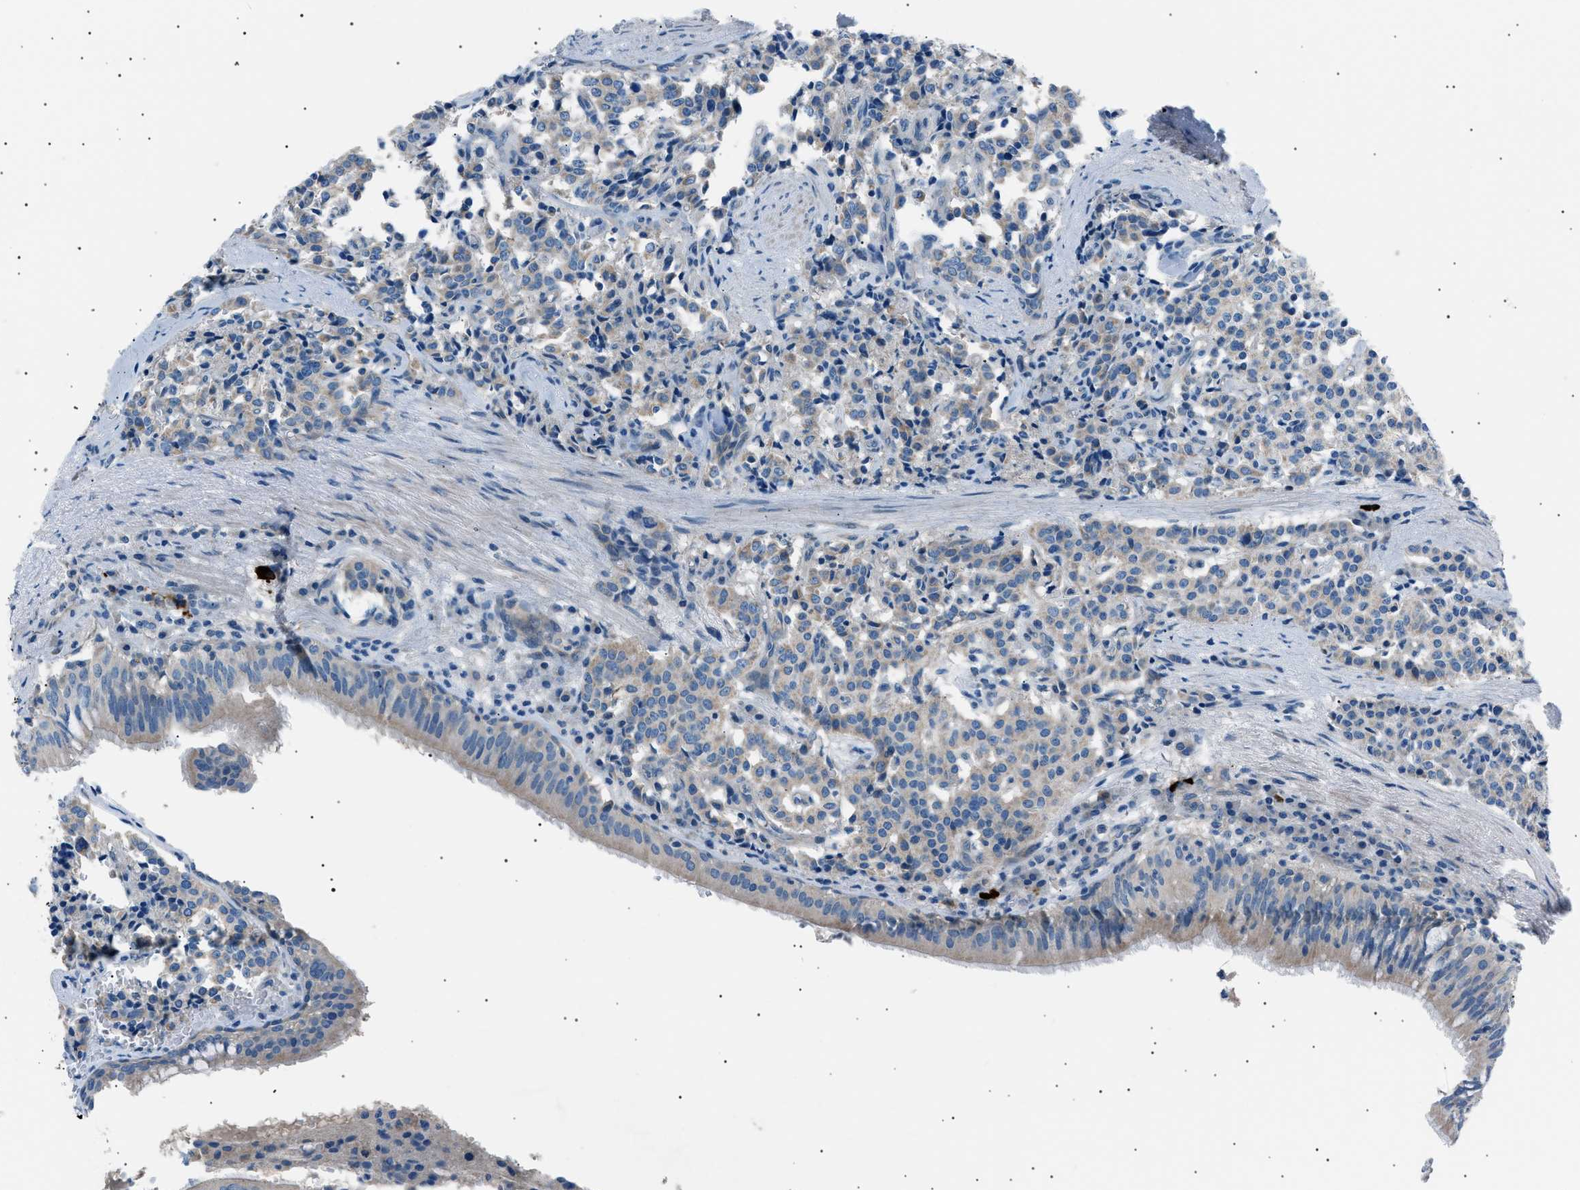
{"staining": {"intensity": "weak", "quantity": "<25%", "location": "cytoplasmic/membranous"}, "tissue": "carcinoid", "cell_type": "Tumor cells", "image_type": "cancer", "snomed": [{"axis": "morphology", "description": "Carcinoid, malignant, NOS"}, {"axis": "topography", "description": "Lung"}], "caption": "Immunohistochemistry photomicrograph of carcinoid stained for a protein (brown), which shows no positivity in tumor cells.", "gene": "LRRC37B", "patient": {"sex": "male", "age": 30}}